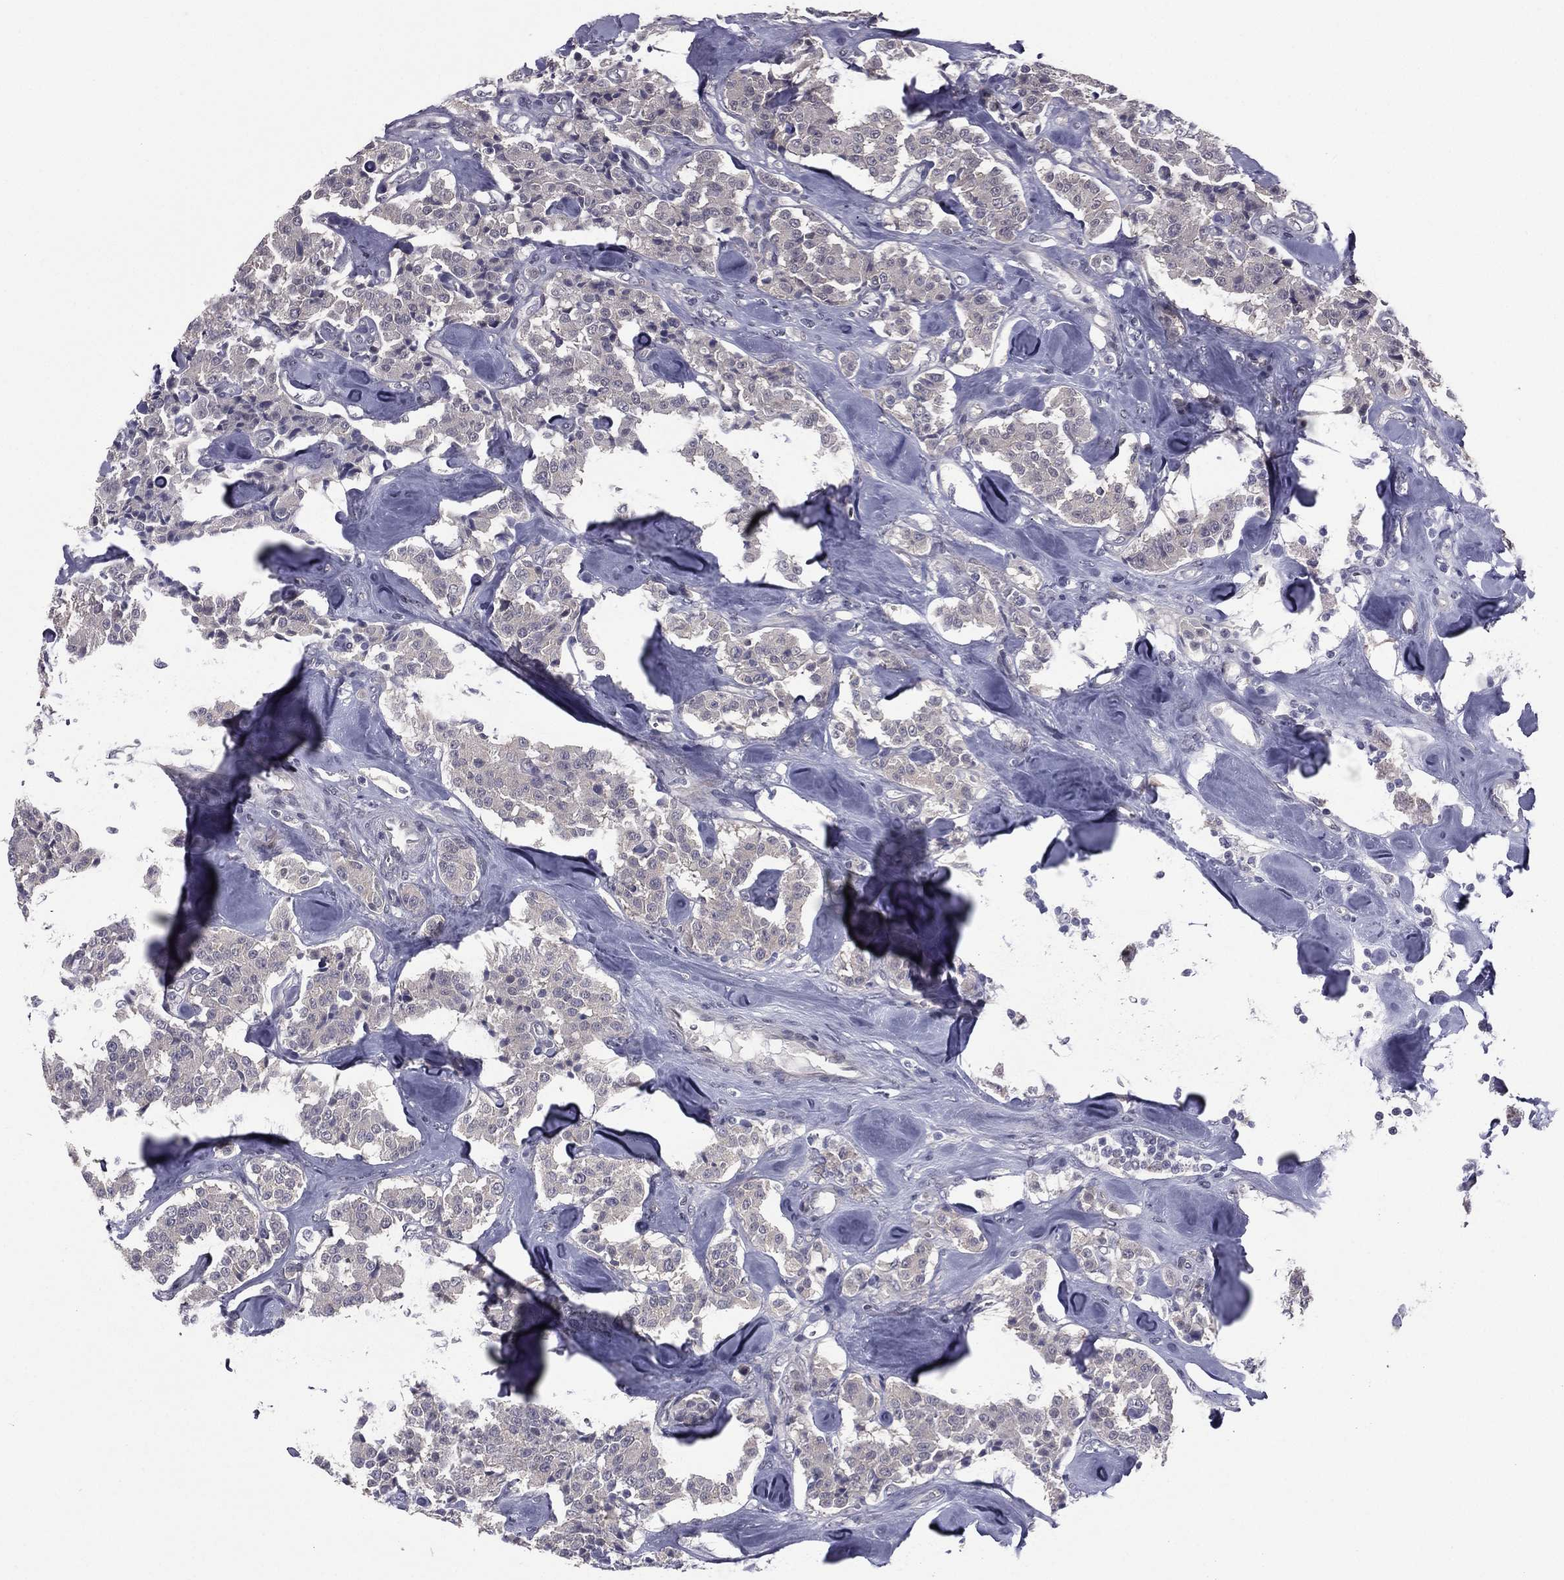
{"staining": {"intensity": "negative", "quantity": "none", "location": "none"}, "tissue": "carcinoid", "cell_type": "Tumor cells", "image_type": "cancer", "snomed": [{"axis": "morphology", "description": "Carcinoid, malignant, NOS"}, {"axis": "topography", "description": "Pancreas"}], "caption": "The image demonstrates no staining of tumor cells in malignant carcinoid. (DAB IHC, high magnification).", "gene": "ACTRT2", "patient": {"sex": "male", "age": 41}}